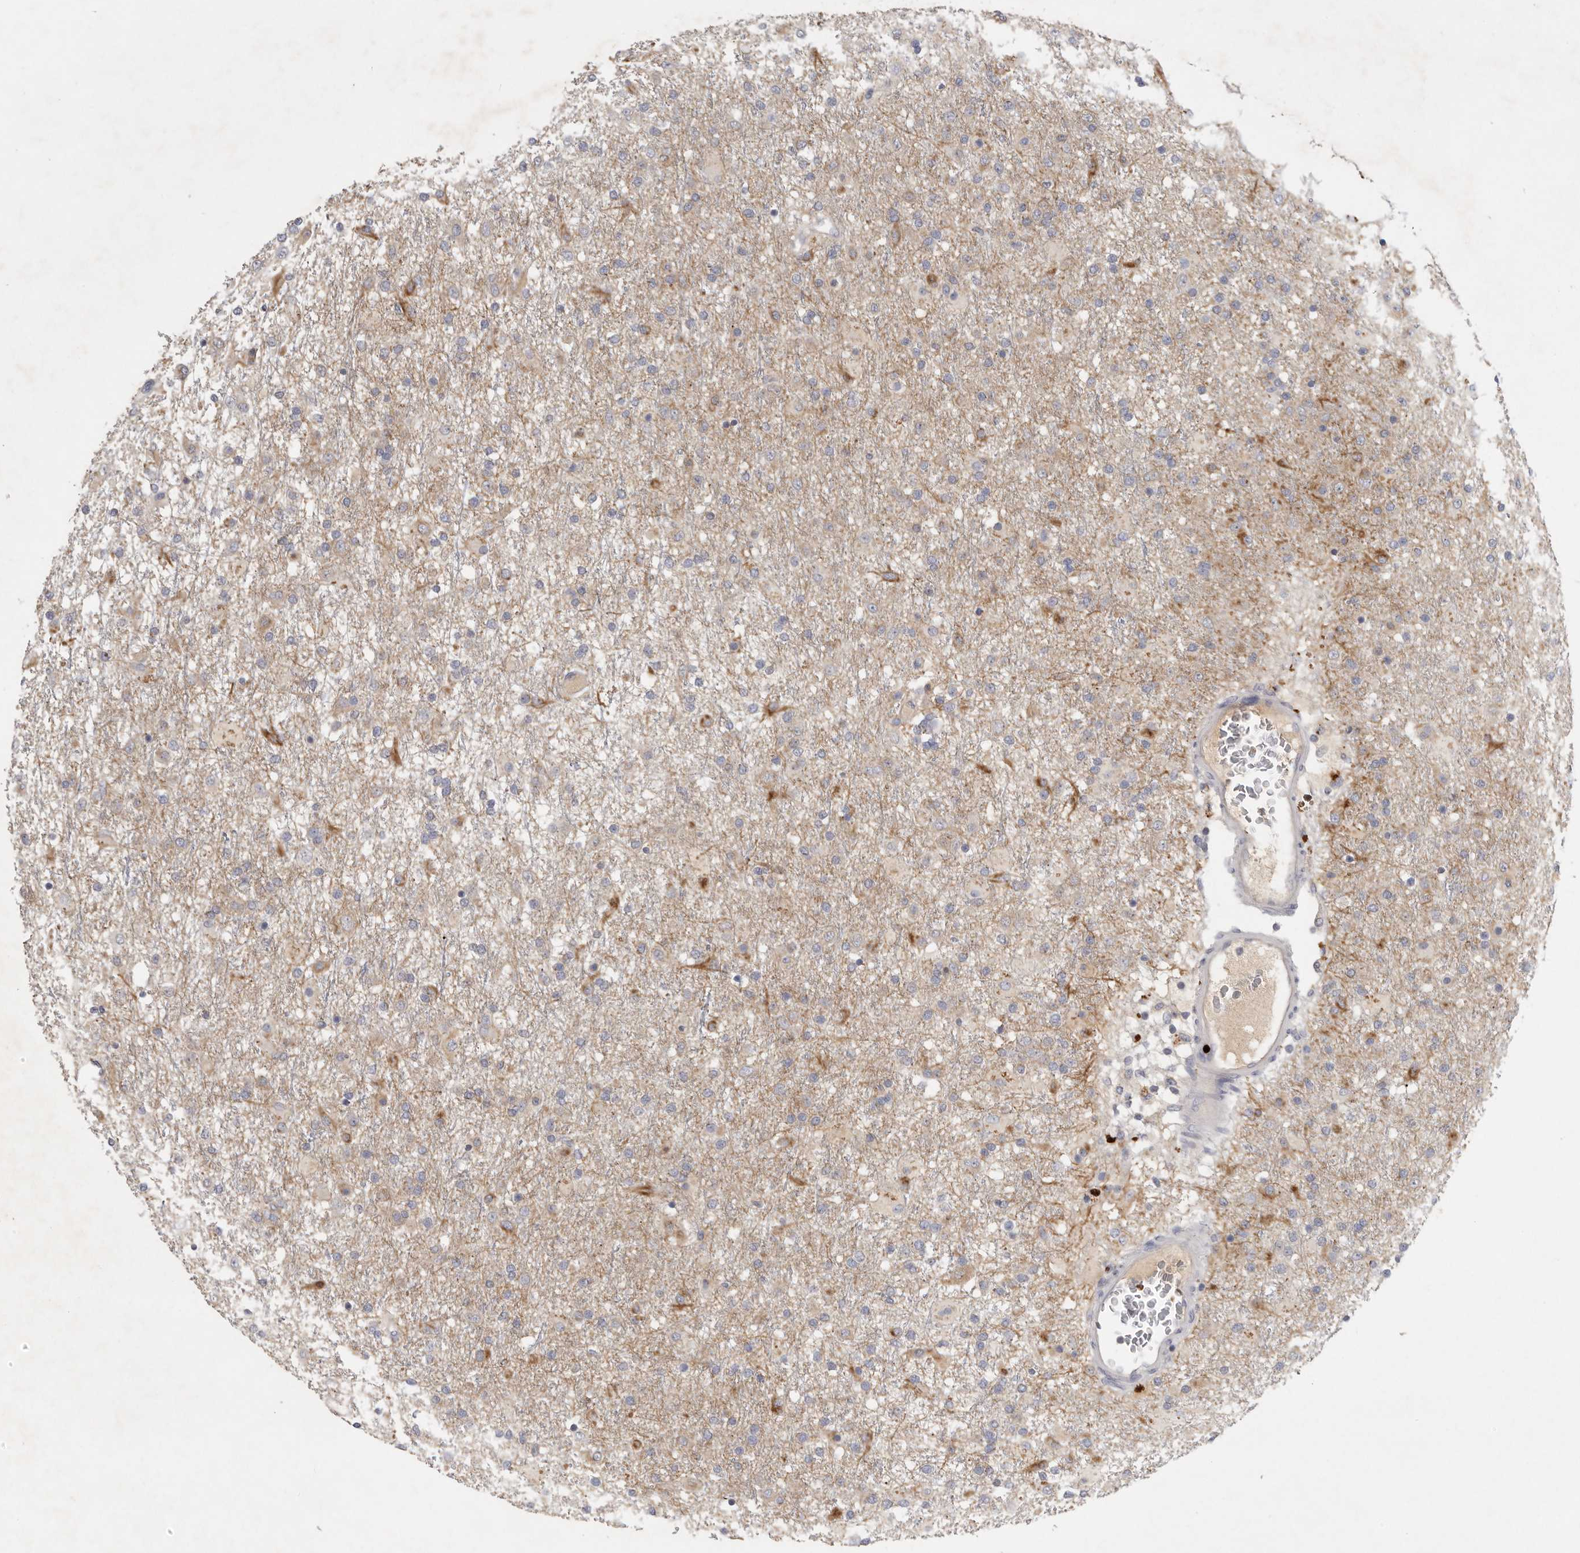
{"staining": {"intensity": "weak", "quantity": "<25%", "location": "cytoplasmic/membranous"}, "tissue": "glioma", "cell_type": "Tumor cells", "image_type": "cancer", "snomed": [{"axis": "morphology", "description": "Glioma, malignant, Low grade"}, {"axis": "topography", "description": "Brain"}], "caption": "An immunohistochemistry (IHC) histopathology image of malignant glioma (low-grade) is shown. There is no staining in tumor cells of malignant glioma (low-grade). (DAB (3,3'-diaminobenzidine) immunohistochemistry with hematoxylin counter stain).", "gene": "CFAP298", "patient": {"sex": "male", "age": 65}}